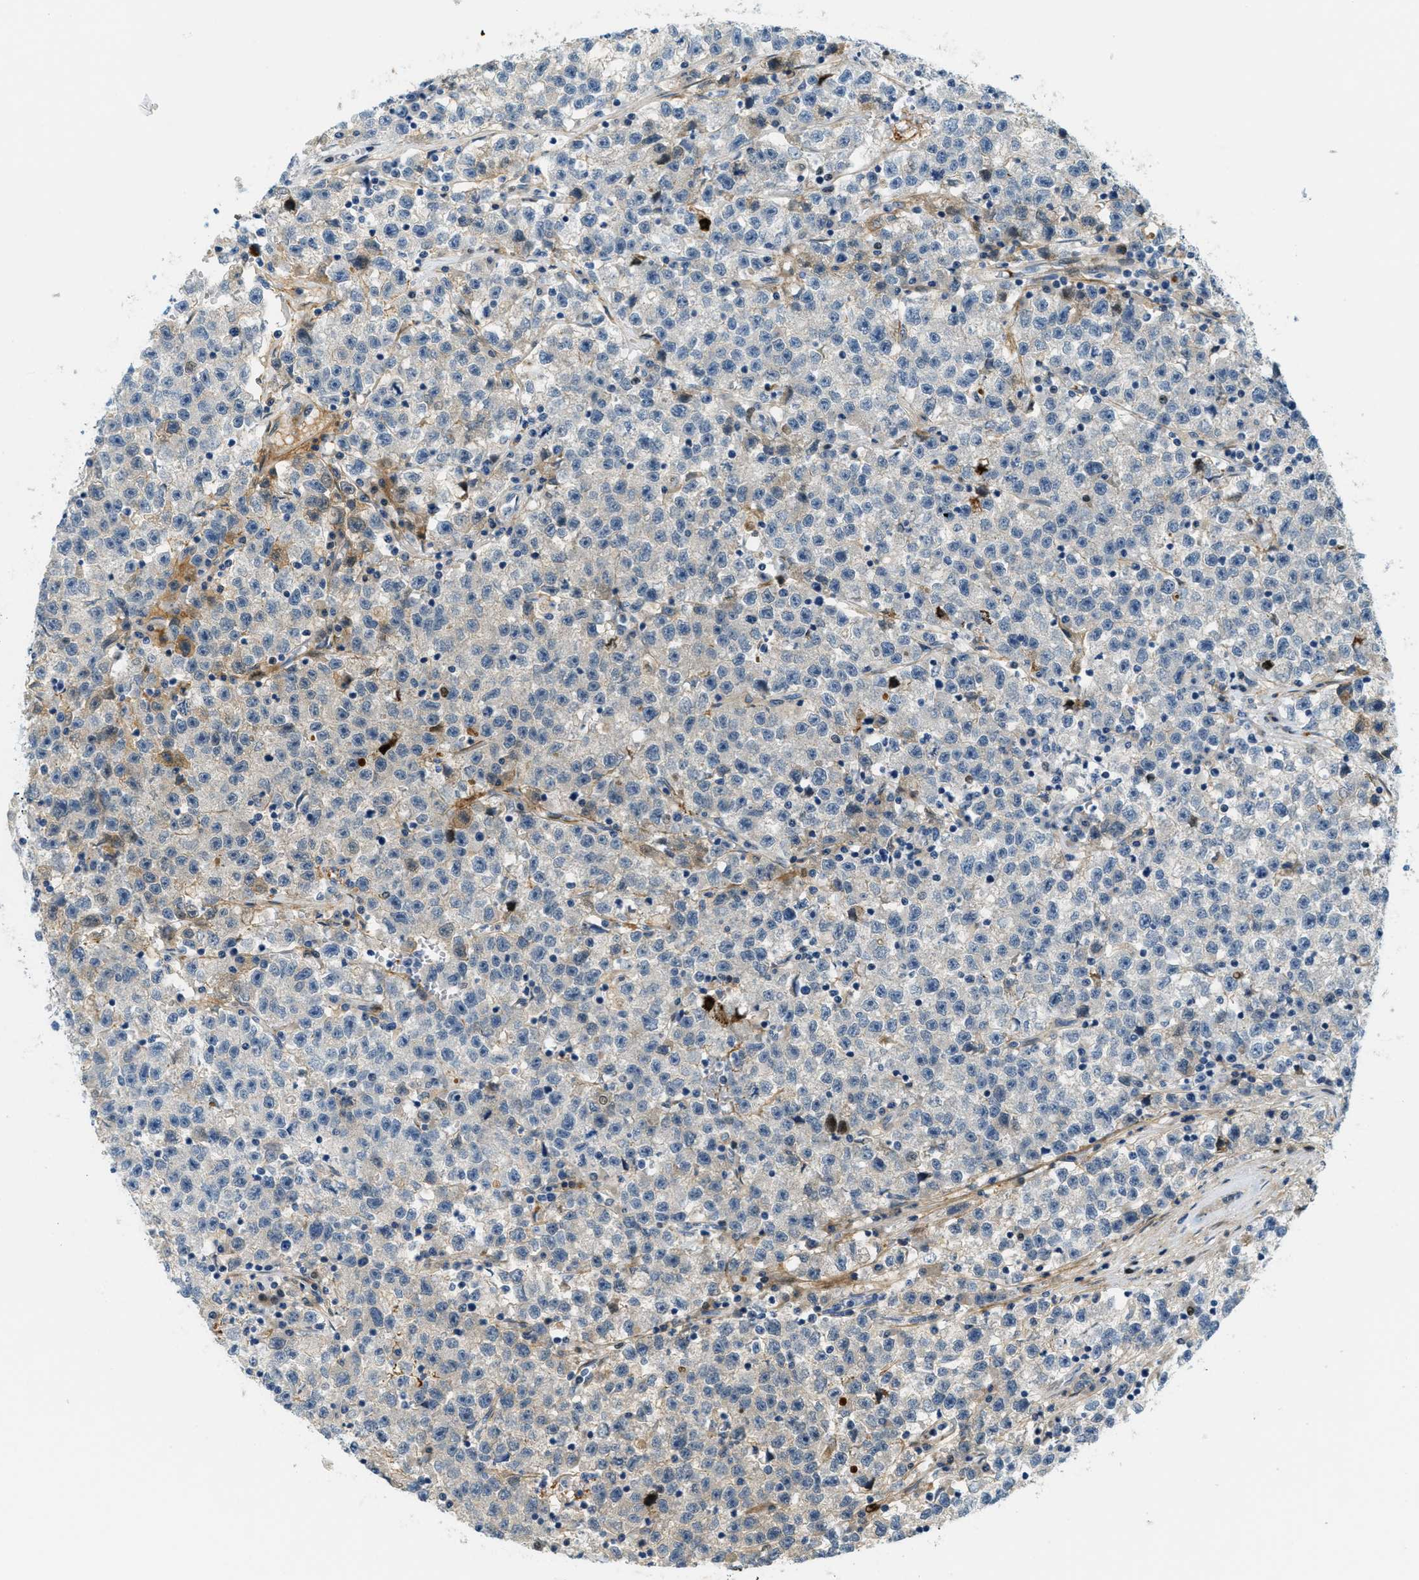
{"staining": {"intensity": "moderate", "quantity": "25%-75%", "location": "cytoplasmic/membranous"}, "tissue": "testis cancer", "cell_type": "Tumor cells", "image_type": "cancer", "snomed": [{"axis": "morphology", "description": "Seminoma, NOS"}, {"axis": "topography", "description": "Testis"}], "caption": "DAB (3,3'-diaminobenzidine) immunohistochemical staining of testis seminoma demonstrates moderate cytoplasmic/membranous protein positivity in approximately 25%-75% of tumor cells.", "gene": "CYP4X1", "patient": {"sex": "male", "age": 22}}